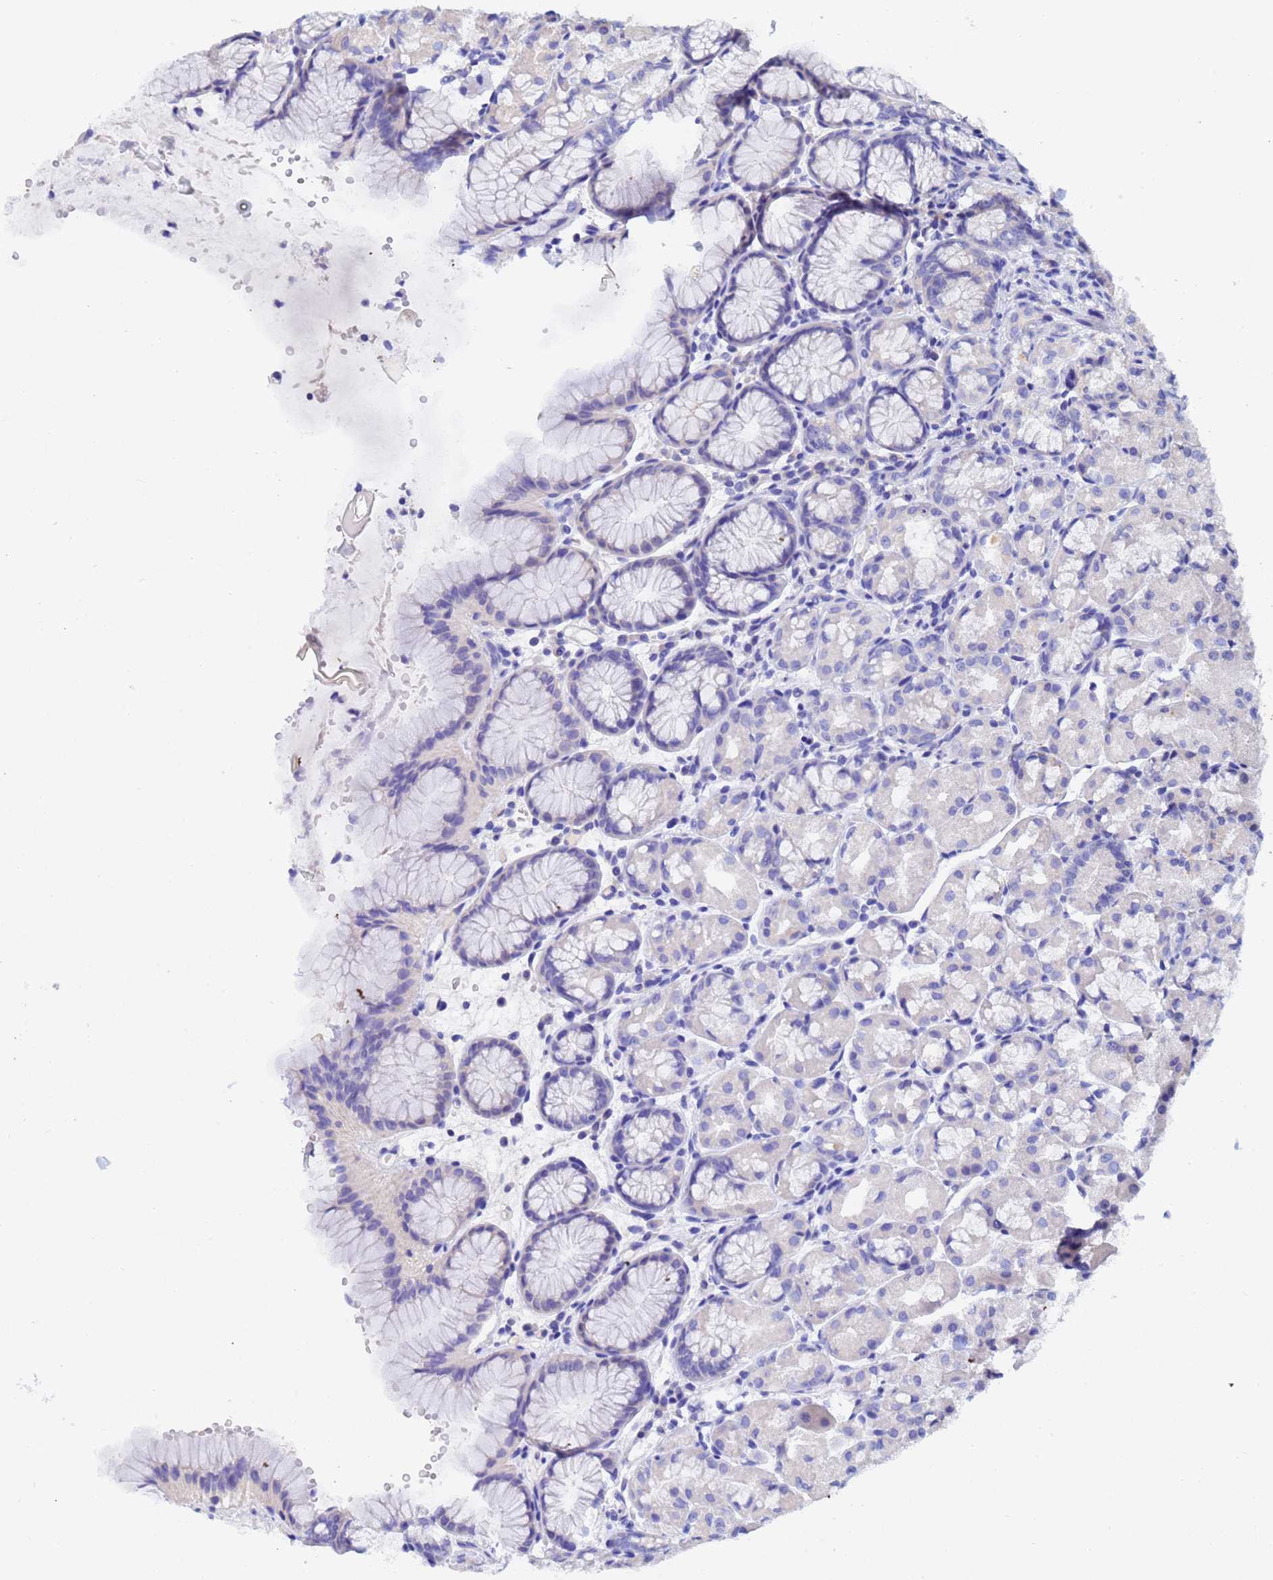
{"staining": {"intensity": "negative", "quantity": "none", "location": "none"}, "tissue": "stomach", "cell_type": "Glandular cells", "image_type": "normal", "snomed": [{"axis": "morphology", "description": "Normal tissue, NOS"}, {"axis": "topography", "description": "Stomach, upper"}], "caption": "Immunohistochemical staining of normal stomach exhibits no significant positivity in glandular cells. Nuclei are stained in blue.", "gene": "UBE2O", "patient": {"sex": "male", "age": 47}}